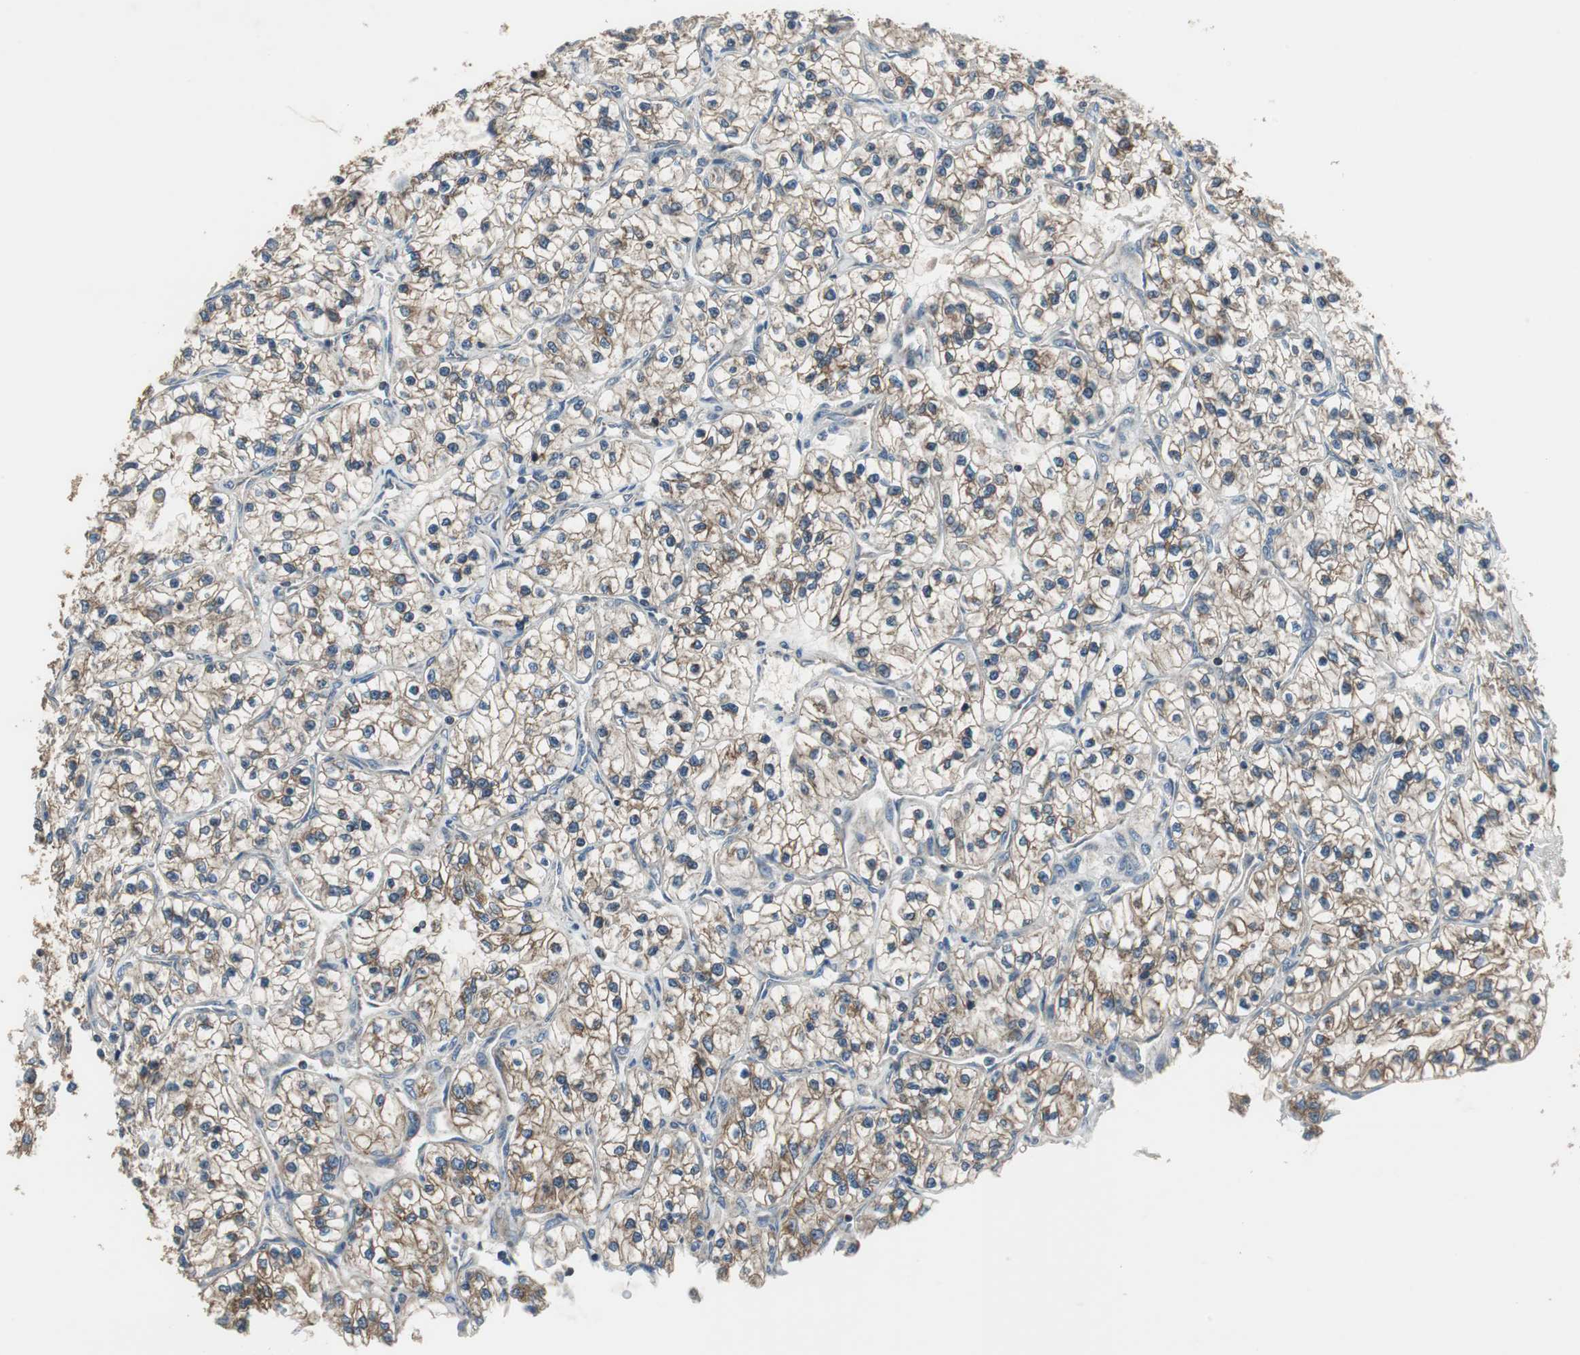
{"staining": {"intensity": "moderate", "quantity": "25%-75%", "location": "cytoplasmic/membranous"}, "tissue": "renal cancer", "cell_type": "Tumor cells", "image_type": "cancer", "snomed": [{"axis": "morphology", "description": "Adenocarcinoma, NOS"}, {"axis": "topography", "description": "Kidney"}], "caption": "There is medium levels of moderate cytoplasmic/membranous expression in tumor cells of renal cancer (adenocarcinoma), as demonstrated by immunohistochemical staining (brown color).", "gene": "MSTO1", "patient": {"sex": "female", "age": 57}}